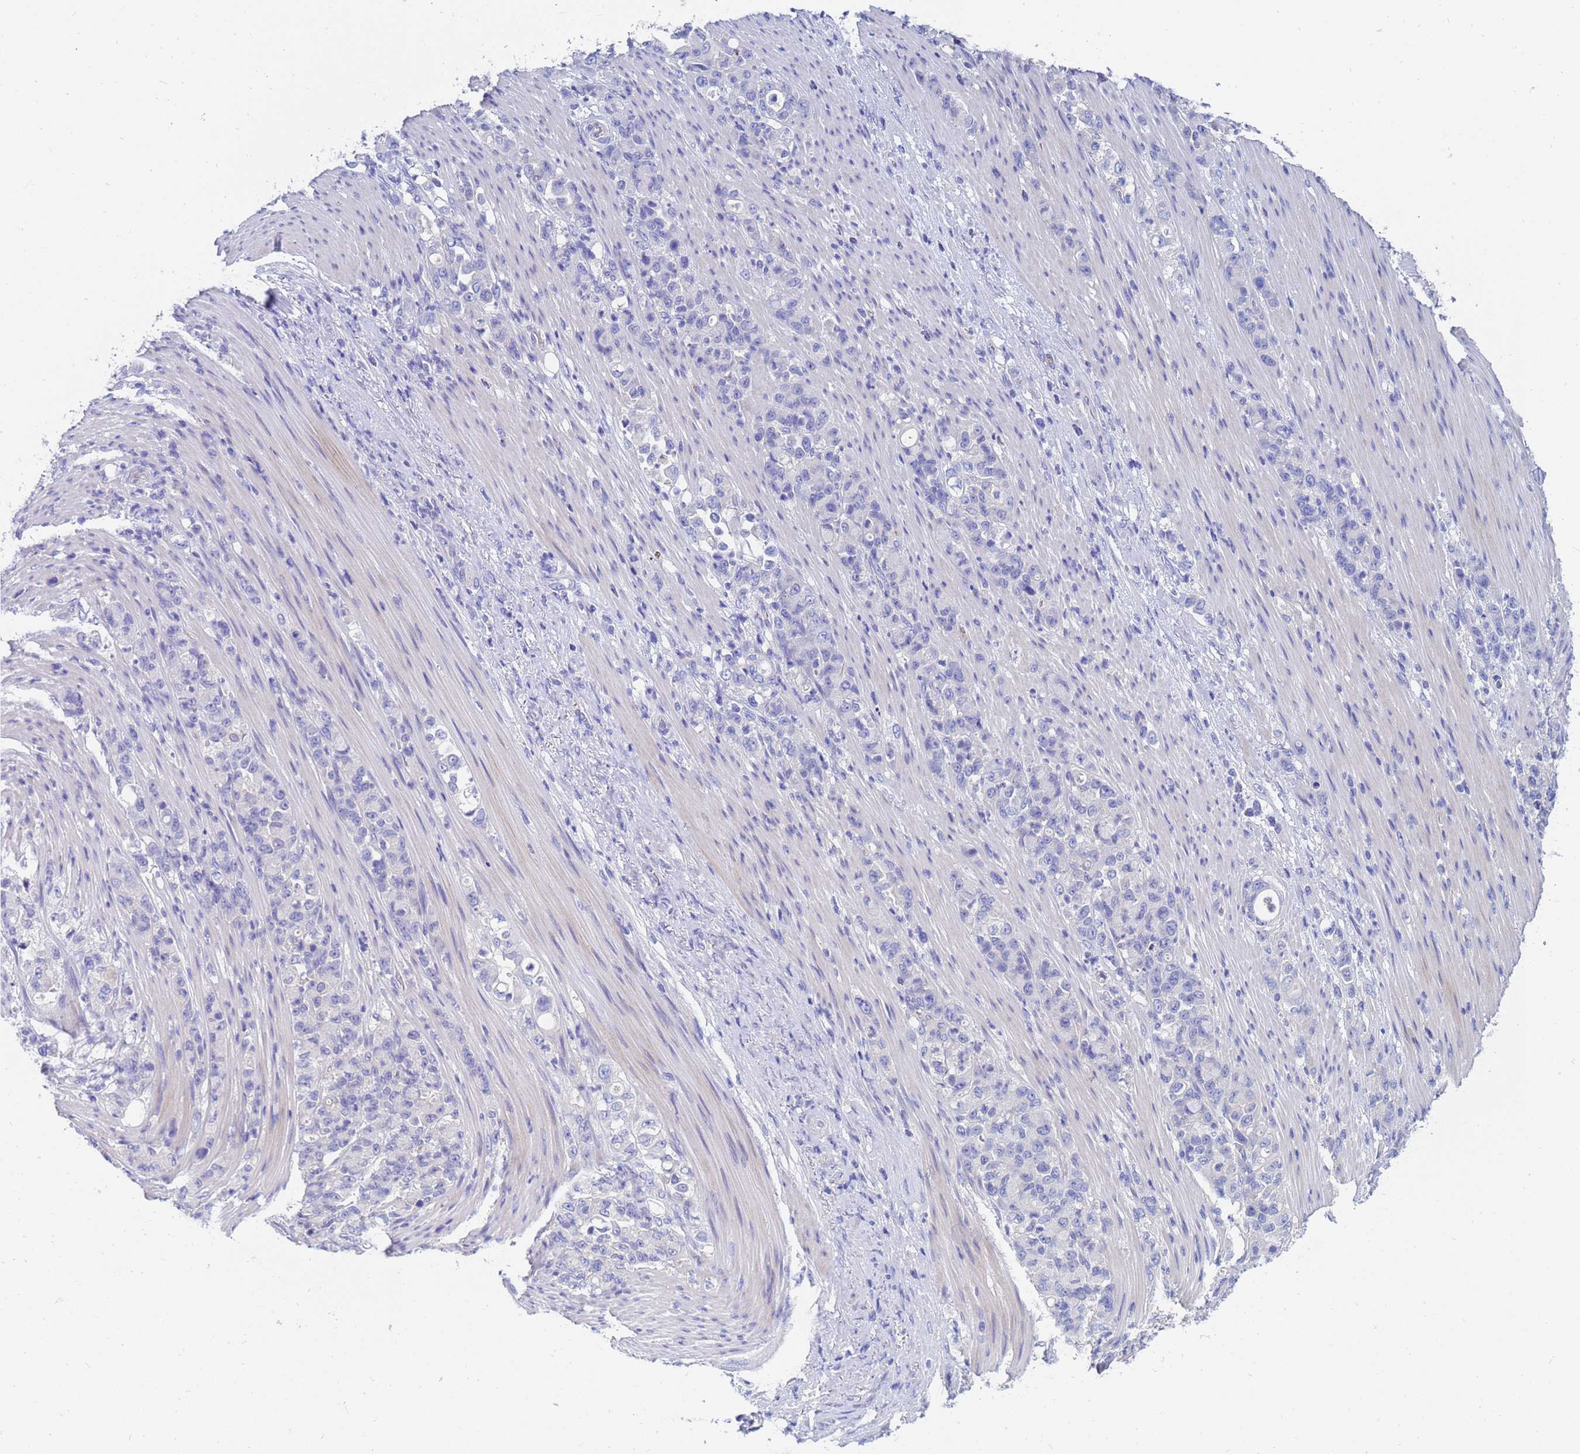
{"staining": {"intensity": "negative", "quantity": "none", "location": "none"}, "tissue": "stomach cancer", "cell_type": "Tumor cells", "image_type": "cancer", "snomed": [{"axis": "morphology", "description": "Normal tissue, NOS"}, {"axis": "morphology", "description": "Adenocarcinoma, NOS"}, {"axis": "topography", "description": "Stomach"}], "caption": "This is an immunohistochemistry micrograph of stomach cancer. There is no positivity in tumor cells.", "gene": "UBE2O", "patient": {"sex": "female", "age": 79}}